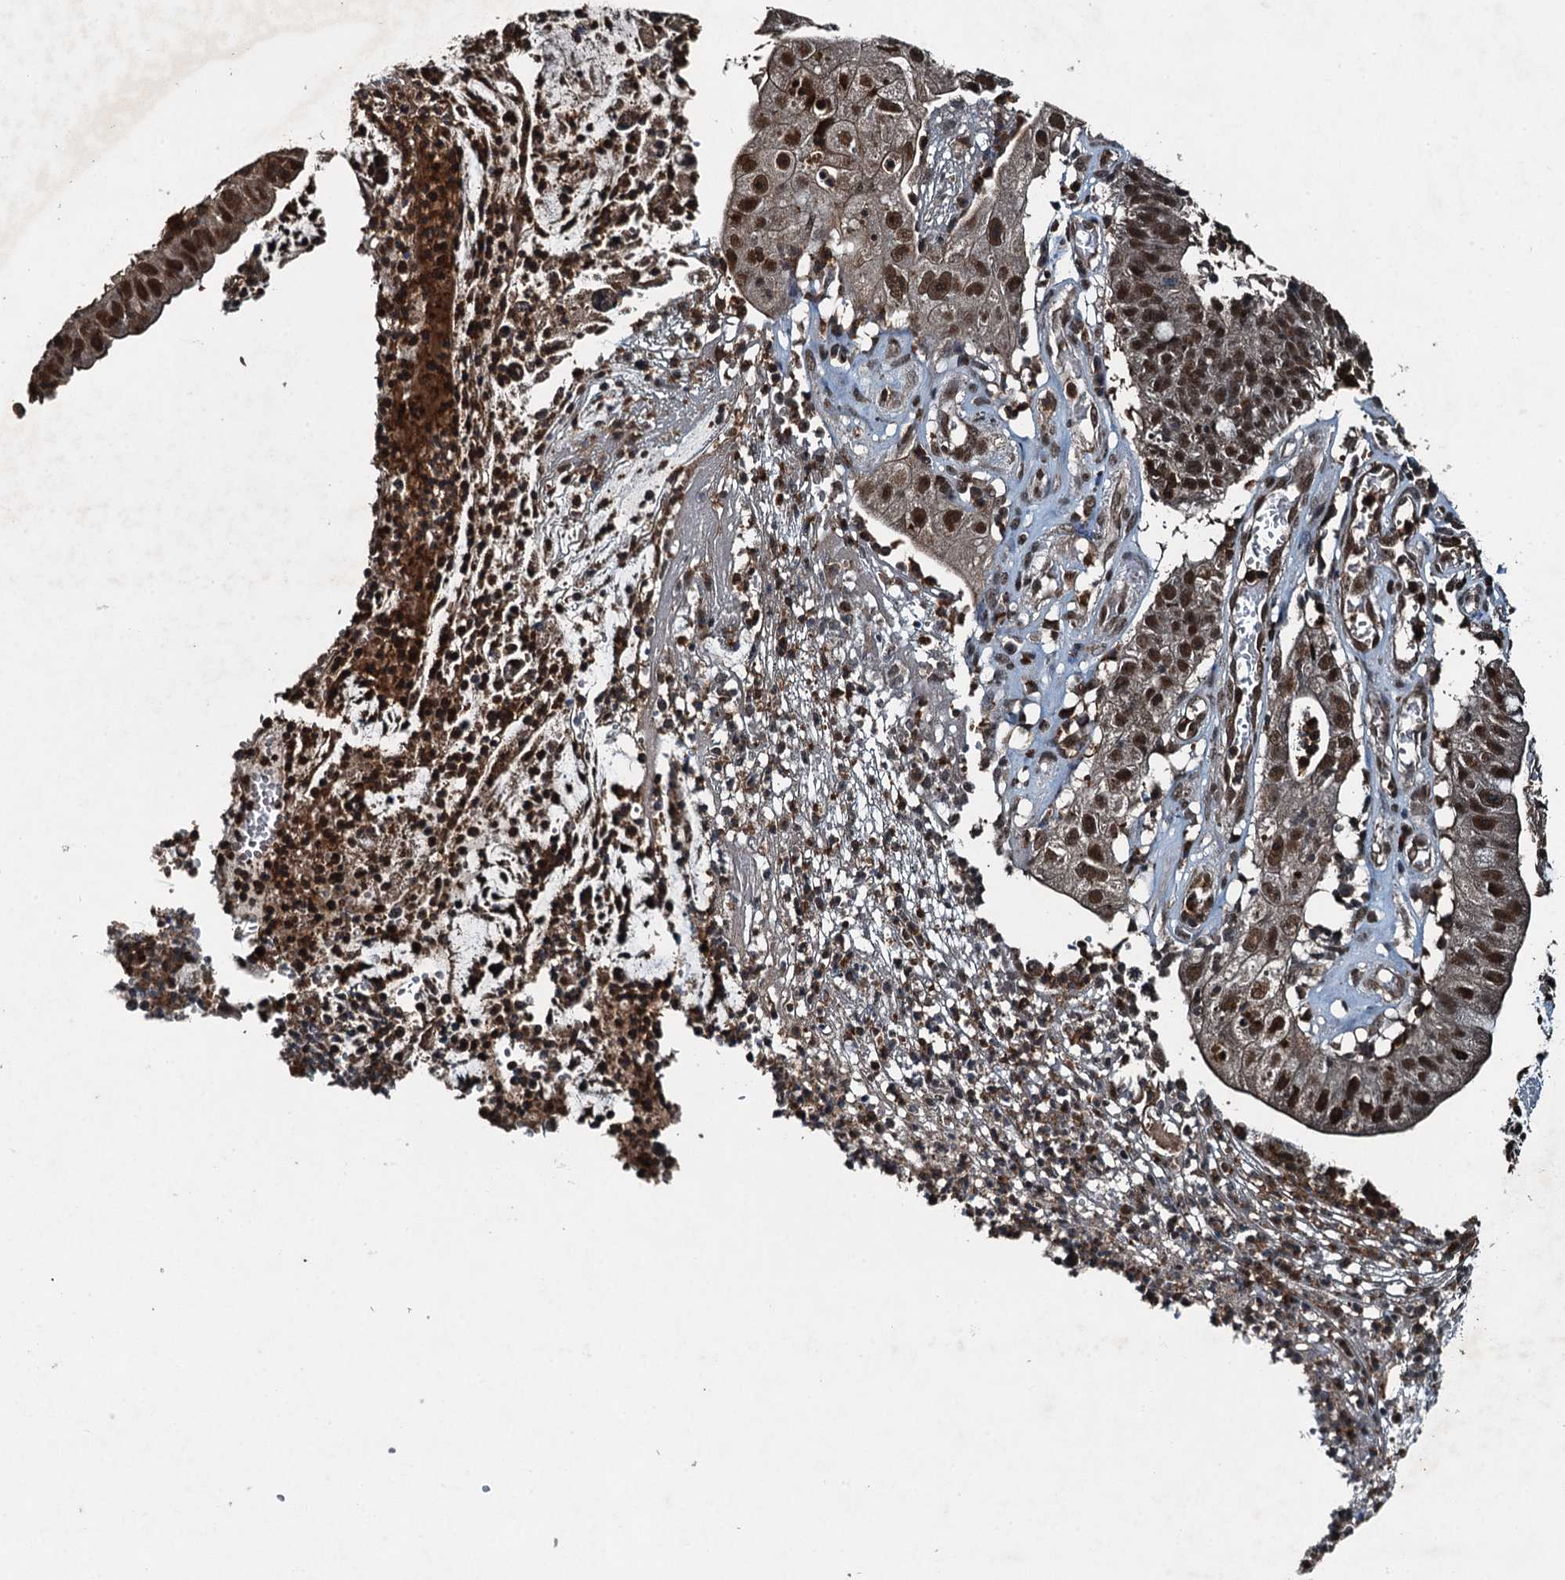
{"staining": {"intensity": "strong", "quantity": ">75%", "location": "nuclear"}, "tissue": "stomach cancer", "cell_type": "Tumor cells", "image_type": "cancer", "snomed": [{"axis": "morphology", "description": "Adenocarcinoma, NOS"}, {"axis": "topography", "description": "Stomach"}], "caption": "About >75% of tumor cells in human stomach cancer (adenocarcinoma) display strong nuclear protein staining as visualized by brown immunohistochemical staining.", "gene": "UBXN6", "patient": {"sex": "male", "age": 59}}